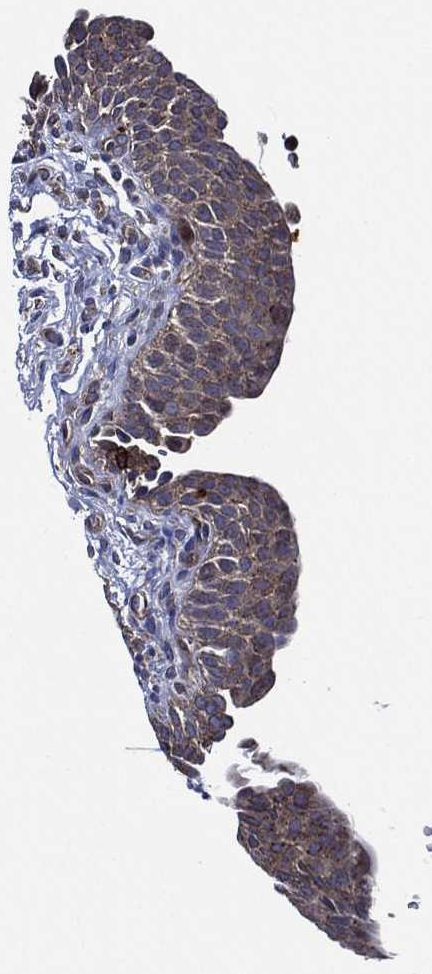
{"staining": {"intensity": "negative", "quantity": "none", "location": "none"}, "tissue": "urinary bladder", "cell_type": "Urothelial cells", "image_type": "normal", "snomed": [{"axis": "morphology", "description": "Normal tissue, NOS"}, {"axis": "topography", "description": "Urinary bladder"}], "caption": "This is a micrograph of immunohistochemistry (IHC) staining of unremarkable urinary bladder, which shows no expression in urothelial cells.", "gene": "KIF20B", "patient": {"sex": "male", "age": 66}}